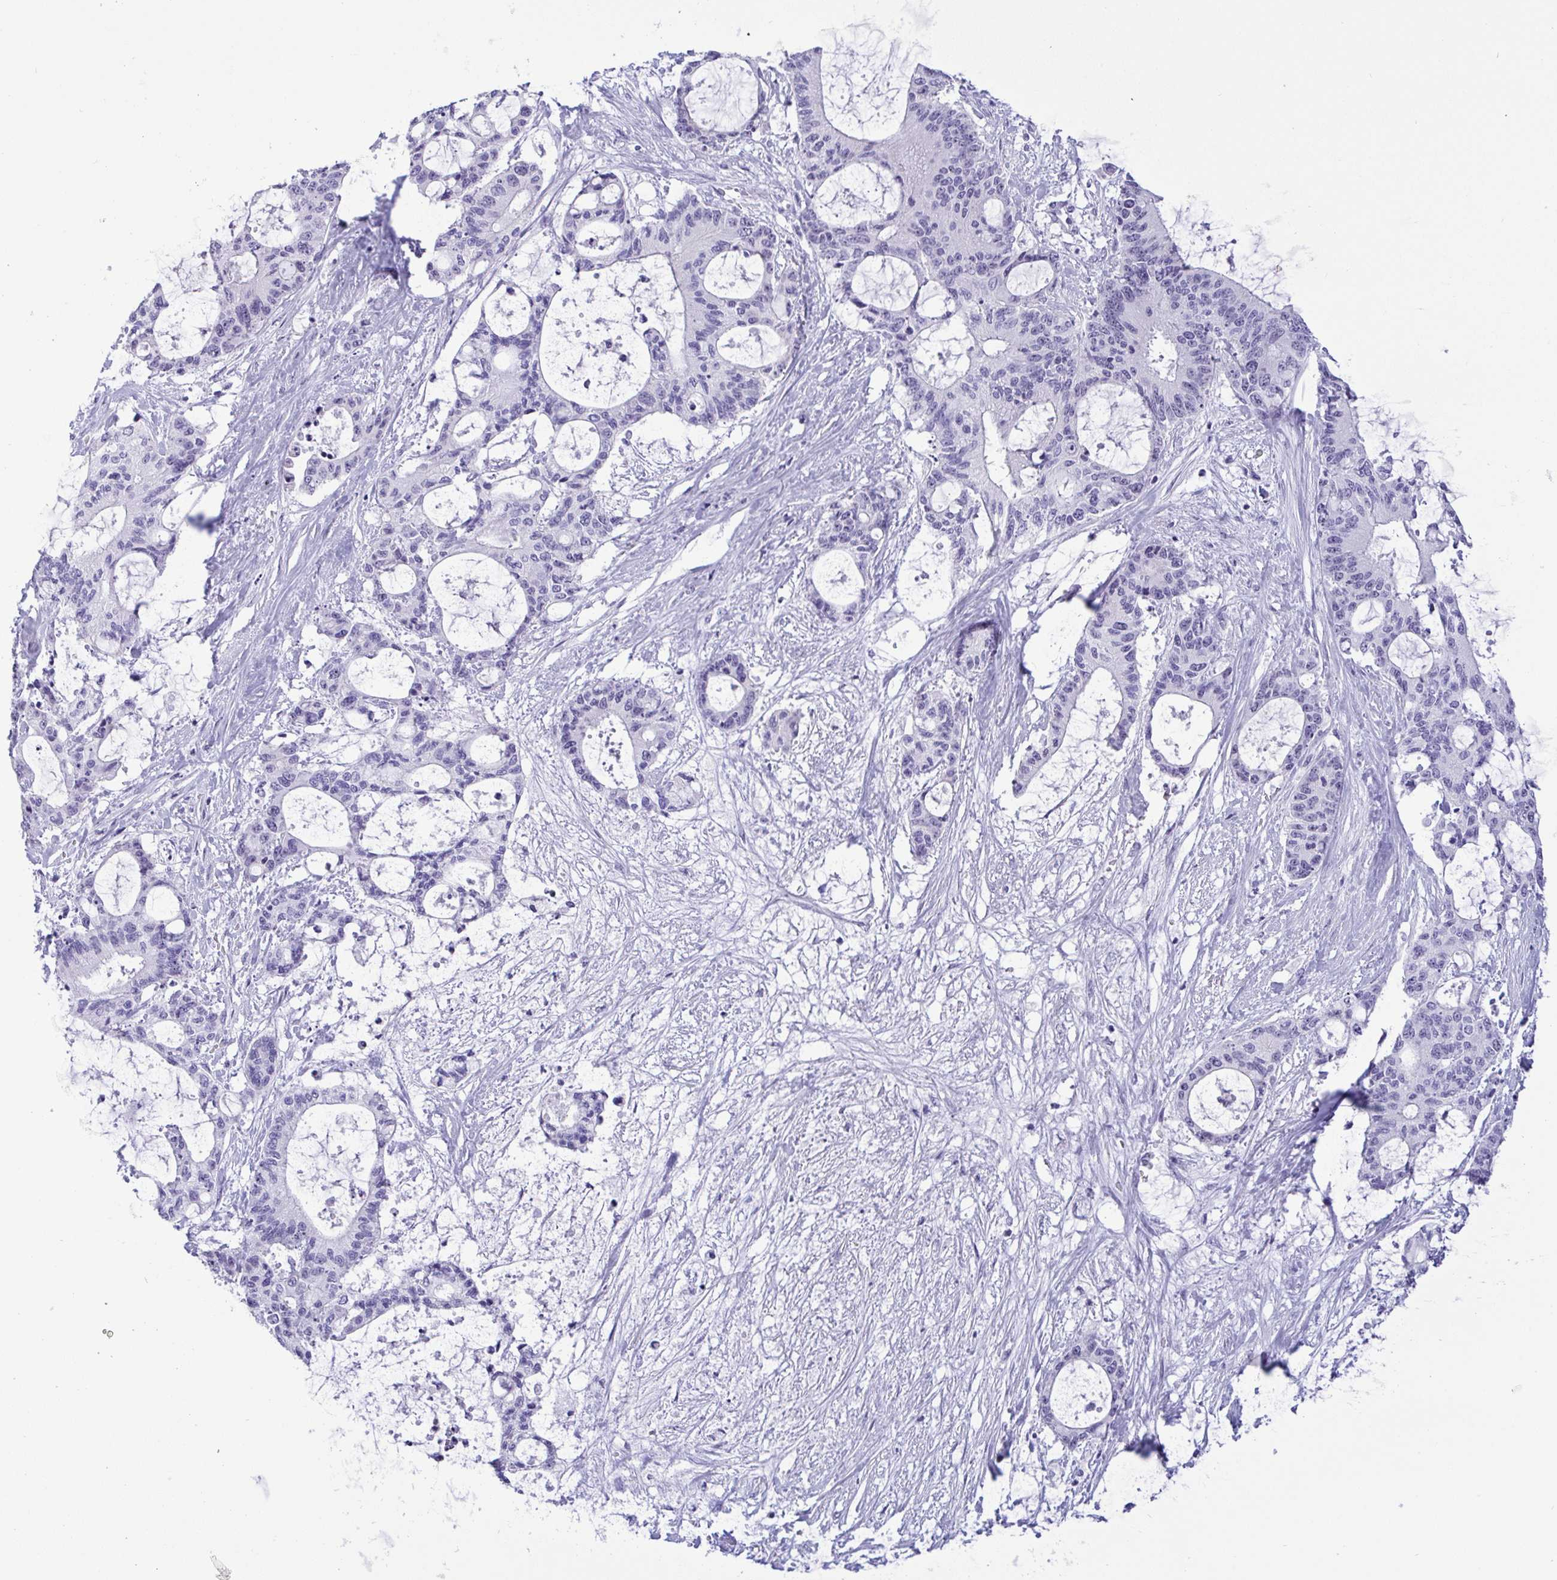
{"staining": {"intensity": "negative", "quantity": "none", "location": "none"}, "tissue": "liver cancer", "cell_type": "Tumor cells", "image_type": "cancer", "snomed": [{"axis": "morphology", "description": "Normal tissue, NOS"}, {"axis": "morphology", "description": "Cholangiocarcinoma"}, {"axis": "topography", "description": "Liver"}, {"axis": "topography", "description": "Peripheral nerve tissue"}], "caption": "This histopathology image is of cholangiocarcinoma (liver) stained with immunohistochemistry (IHC) to label a protein in brown with the nuclei are counter-stained blue. There is no staining in tumor cells.", "gene": "YBX2", "patient": {"sex": "female", "age": 73}}